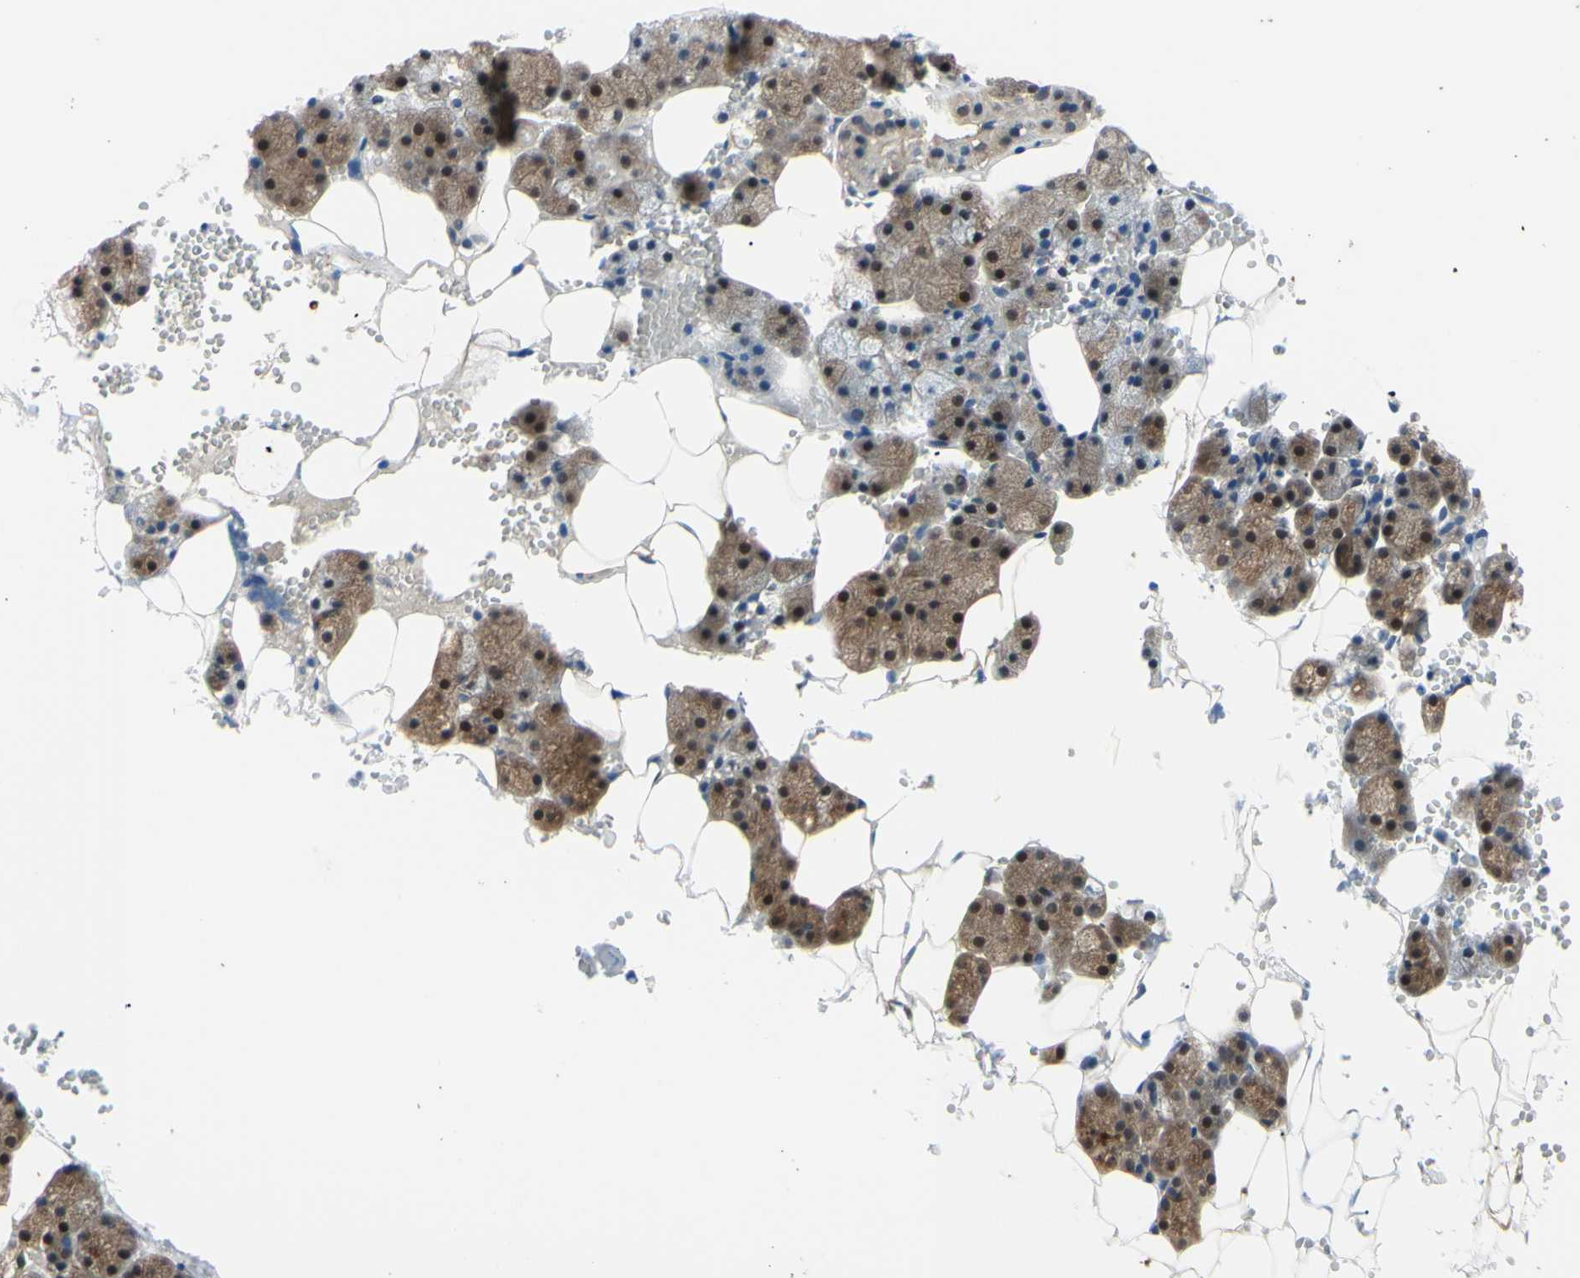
{"staining": {"intensity": "moderate", "quantity": ">75%", "location": "cytoplasmic/membranous,nuclear"}, "tissue": "salivary gland", "cell_type": "Glandular cells", "image_type": "normal", "snomed": [{"axis": "morphology", "description": "Normal tissue, NOS"}, {"axis": "topography", "description": "Salivary gland"}], "caption": "Brown immunohistochemical staining in normal human salivary gland demonstrates moderate cytoplasmic/membranous,nuclear expression in approximately >75% of glandular cells. The protein is stained brown, and the nuclei are stained in blue (DAB IHC with brightfield microscopy, high magnification).", "gene": "NOL3", "patient": {"sex": "male", "age": 62}}